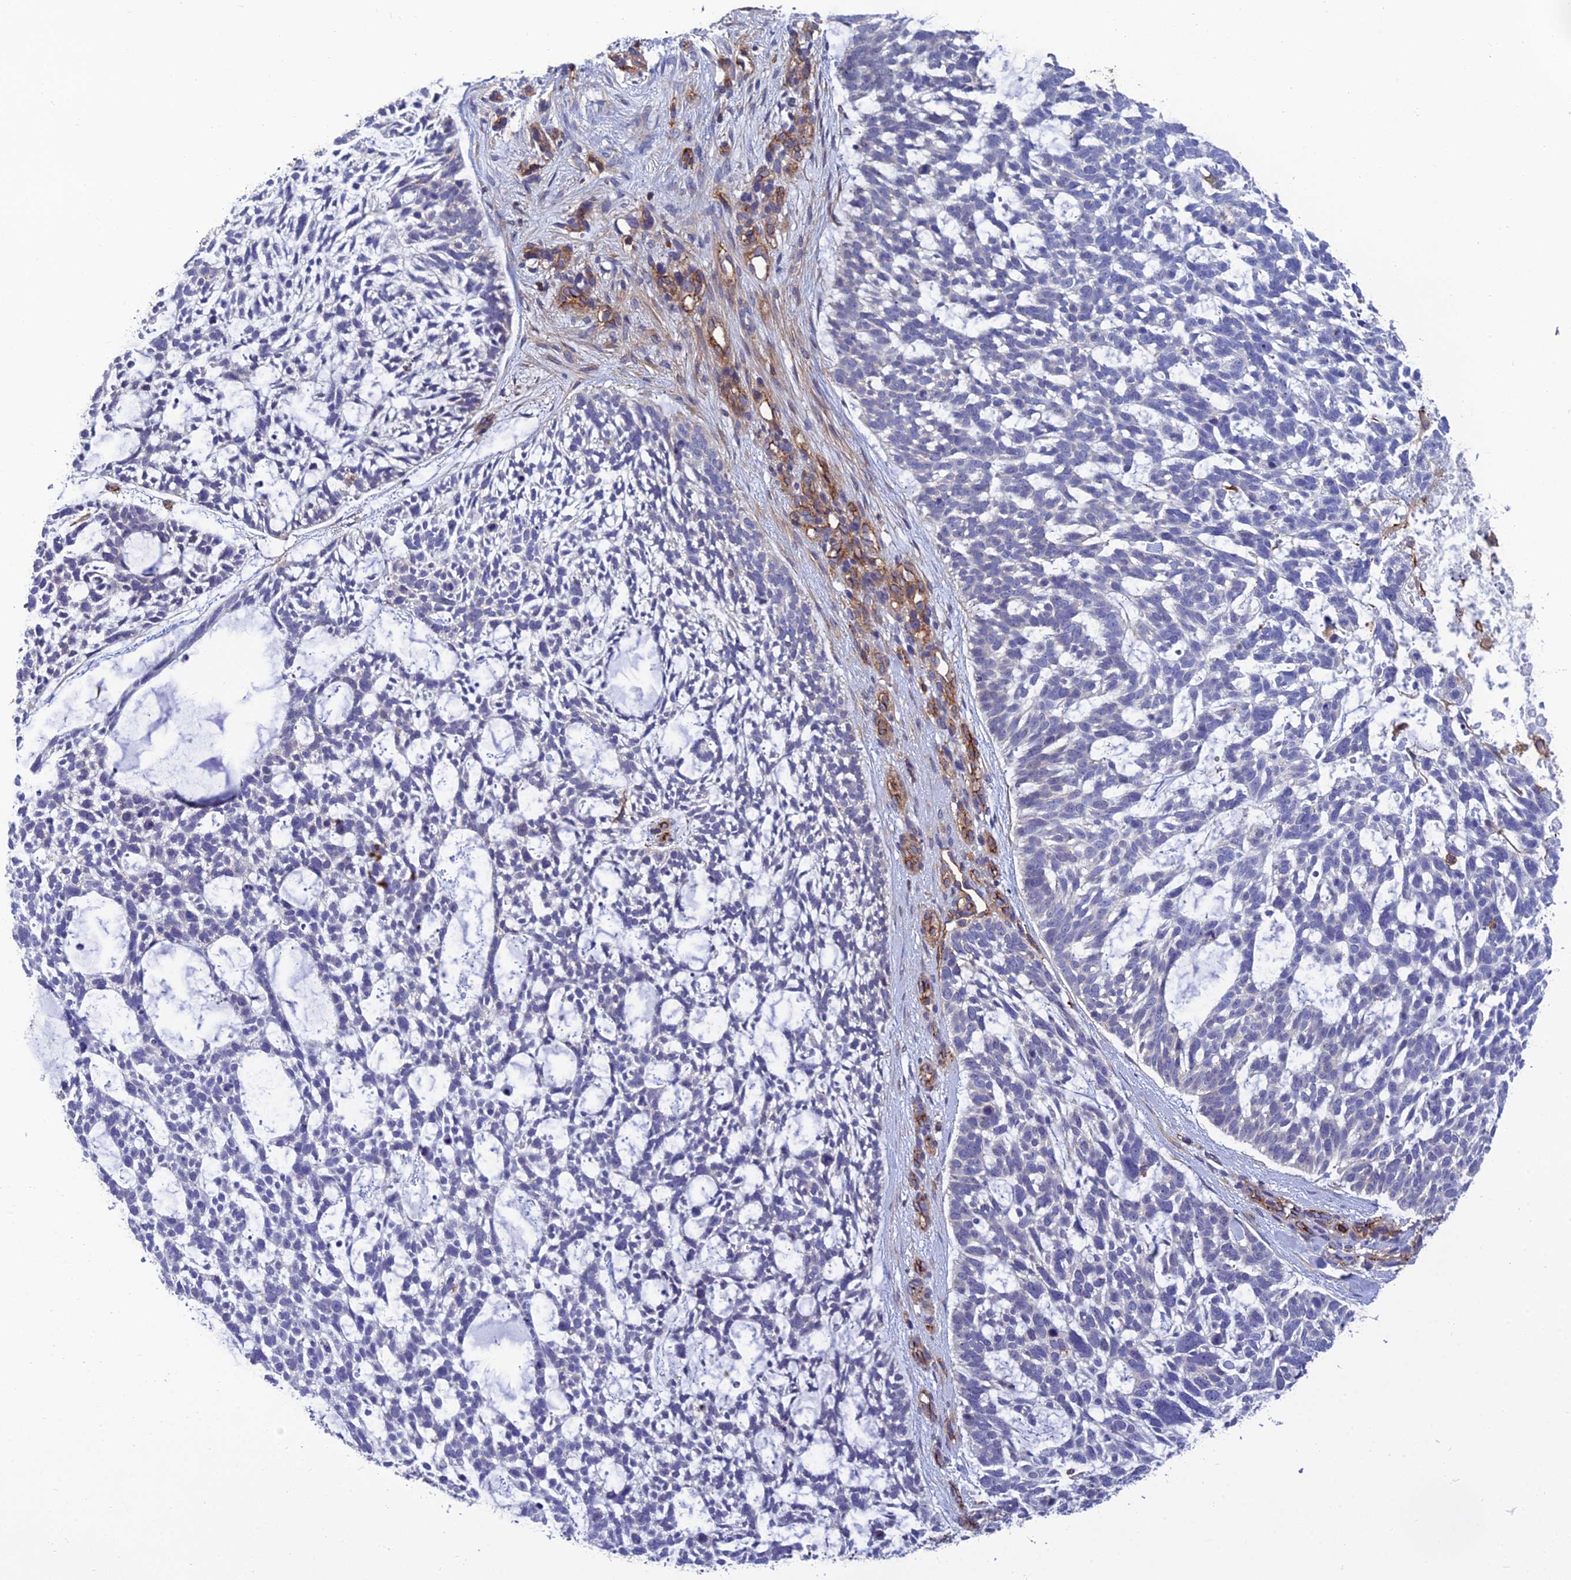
{"staining": {"intensity": "negative", "quantity": "none", "location": "none"}, "tissue": "skin cancer", "cell_type": "Tumor cells", "image_type": "cancer", "snomed": [{"axis": "morphology", "description": "Basal cell carcinoma"}, {"axis": "topography", "description": "Skin"}], "caption": "High magnification brightfield microscopy of skin cancer stained with DAB (brown) and counterstained with hematoxylin (blue): tumor cells show no significant positivity.", "gene": "PPP1R18", "patient": {"sex": "male", "age": 88}}